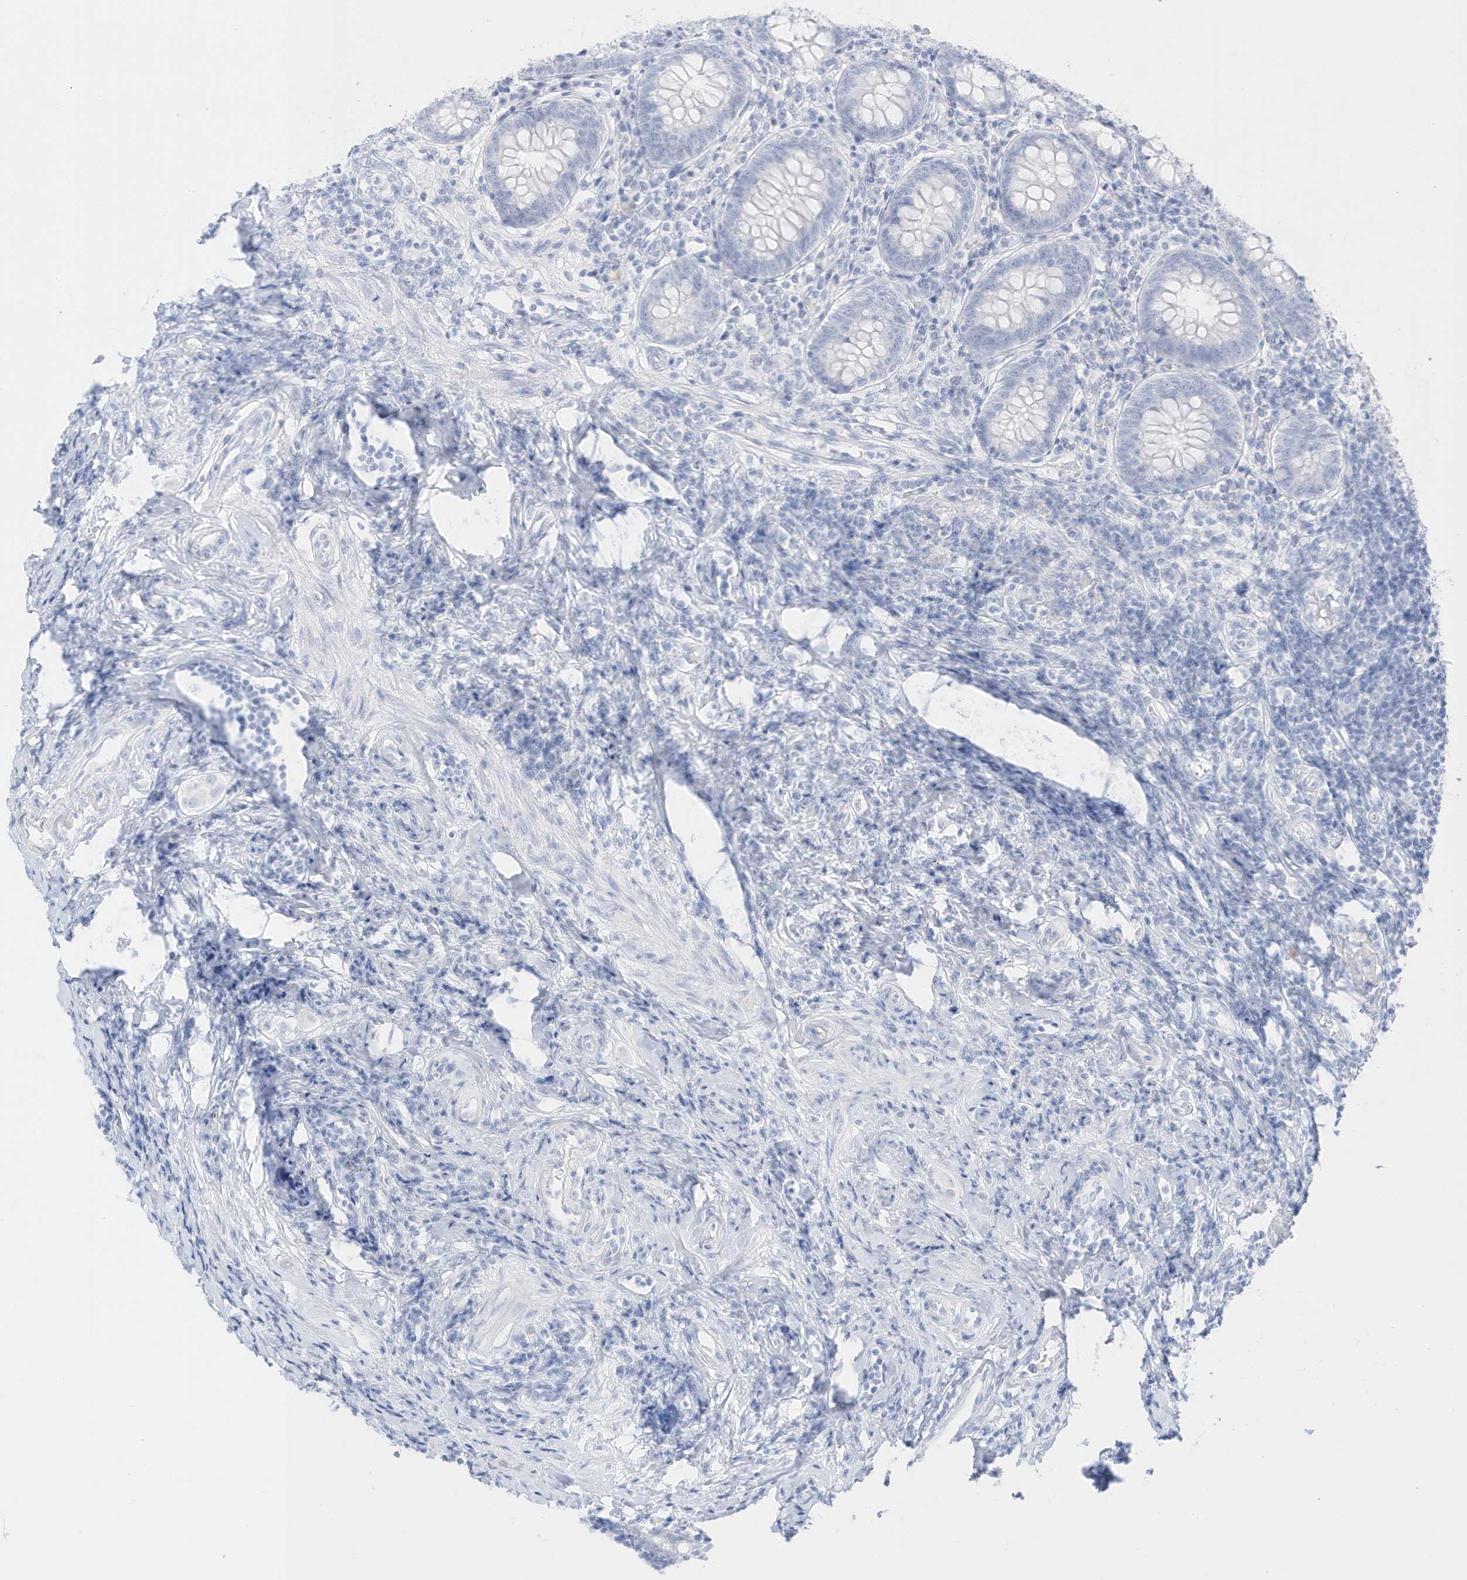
{"staining": {"intensity": "negative", "quantity": "none", "location": "none"}, "tissue": "appendix", "cell_type": "Glandular cells", "image_type": "normal", "snomed": [{"axis": "morphology", "description": "Normal tissue, NOS"}, {"axis": "topography", "description": "Appendix"}], "caption": "The image exhibits no significant expression in glandular cells of appendix. (Stains: DAB immunohistochemistry with hematoxylin counter stain, Microscopy: brightfield microscopy at high magnification).", "gene": "SLC22A13", "patient": {"sex": "female", "age": 54}}